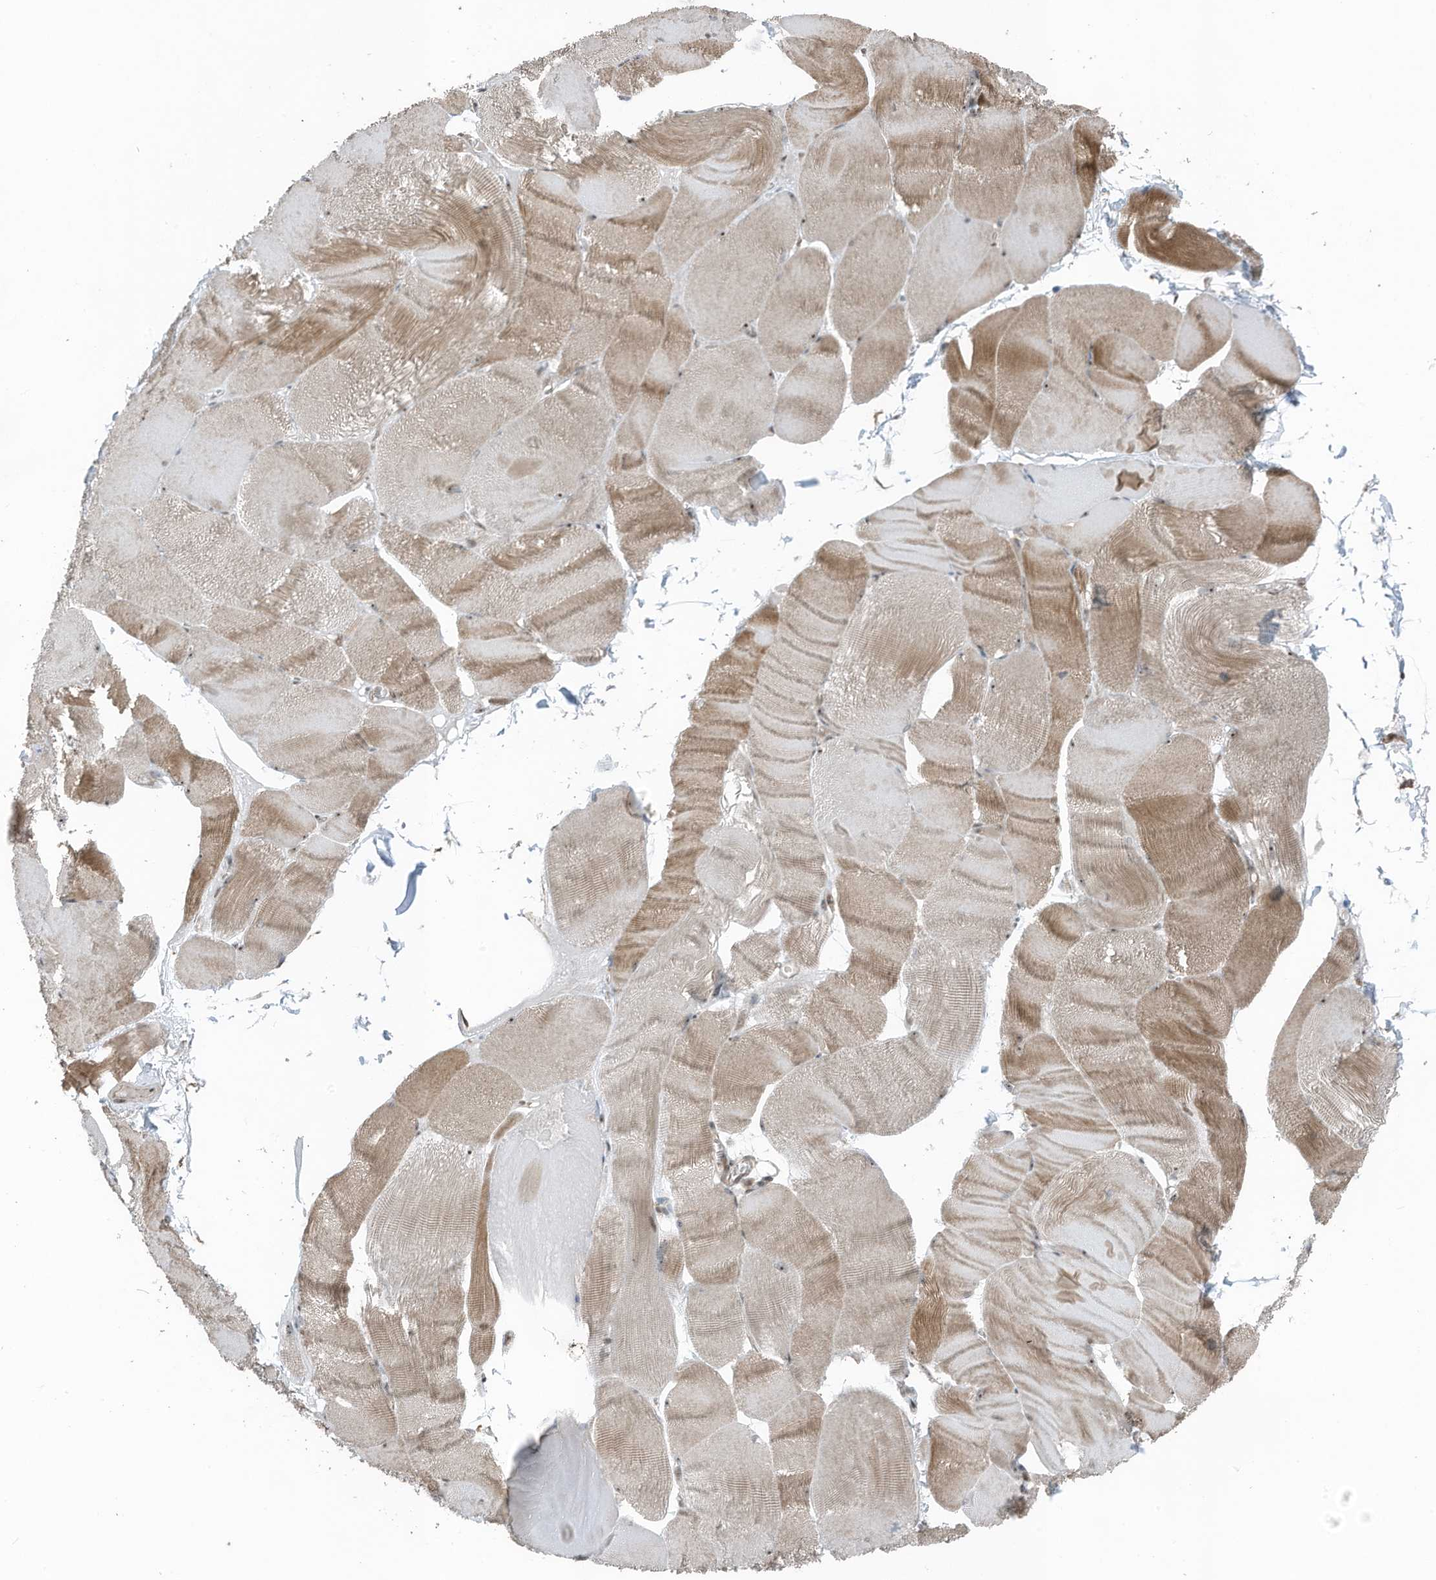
{"staining": {"intensity": "moderate", "quantity": "25%-75%", "location": "cytoplasmic/membranous,nuclear"}, "tissue": "skeletal muscle", "cell_type": "Myocytes", "image_type": "normal", "snomed": [{"axis": "morphology", "description": "Normal tissue, NOS"}, {"axis": "morphology", "description": "Basal cell carcinoma"}, {"axis": "topography", "description": "Skeletal muscle"}], "caption": "IHC image of benign skeletal muscle: human skeletal muscle stained using immunohistochemistry reveals medium levels of moderate protein expression localized specifically in the cytoplasmic/membranous,nuclear of myocytes, appearing as a cytoplasmic/membranous,nuclear brown color.", "gene": "UTP3", "patient": {"sex": "female", "age": 64}}